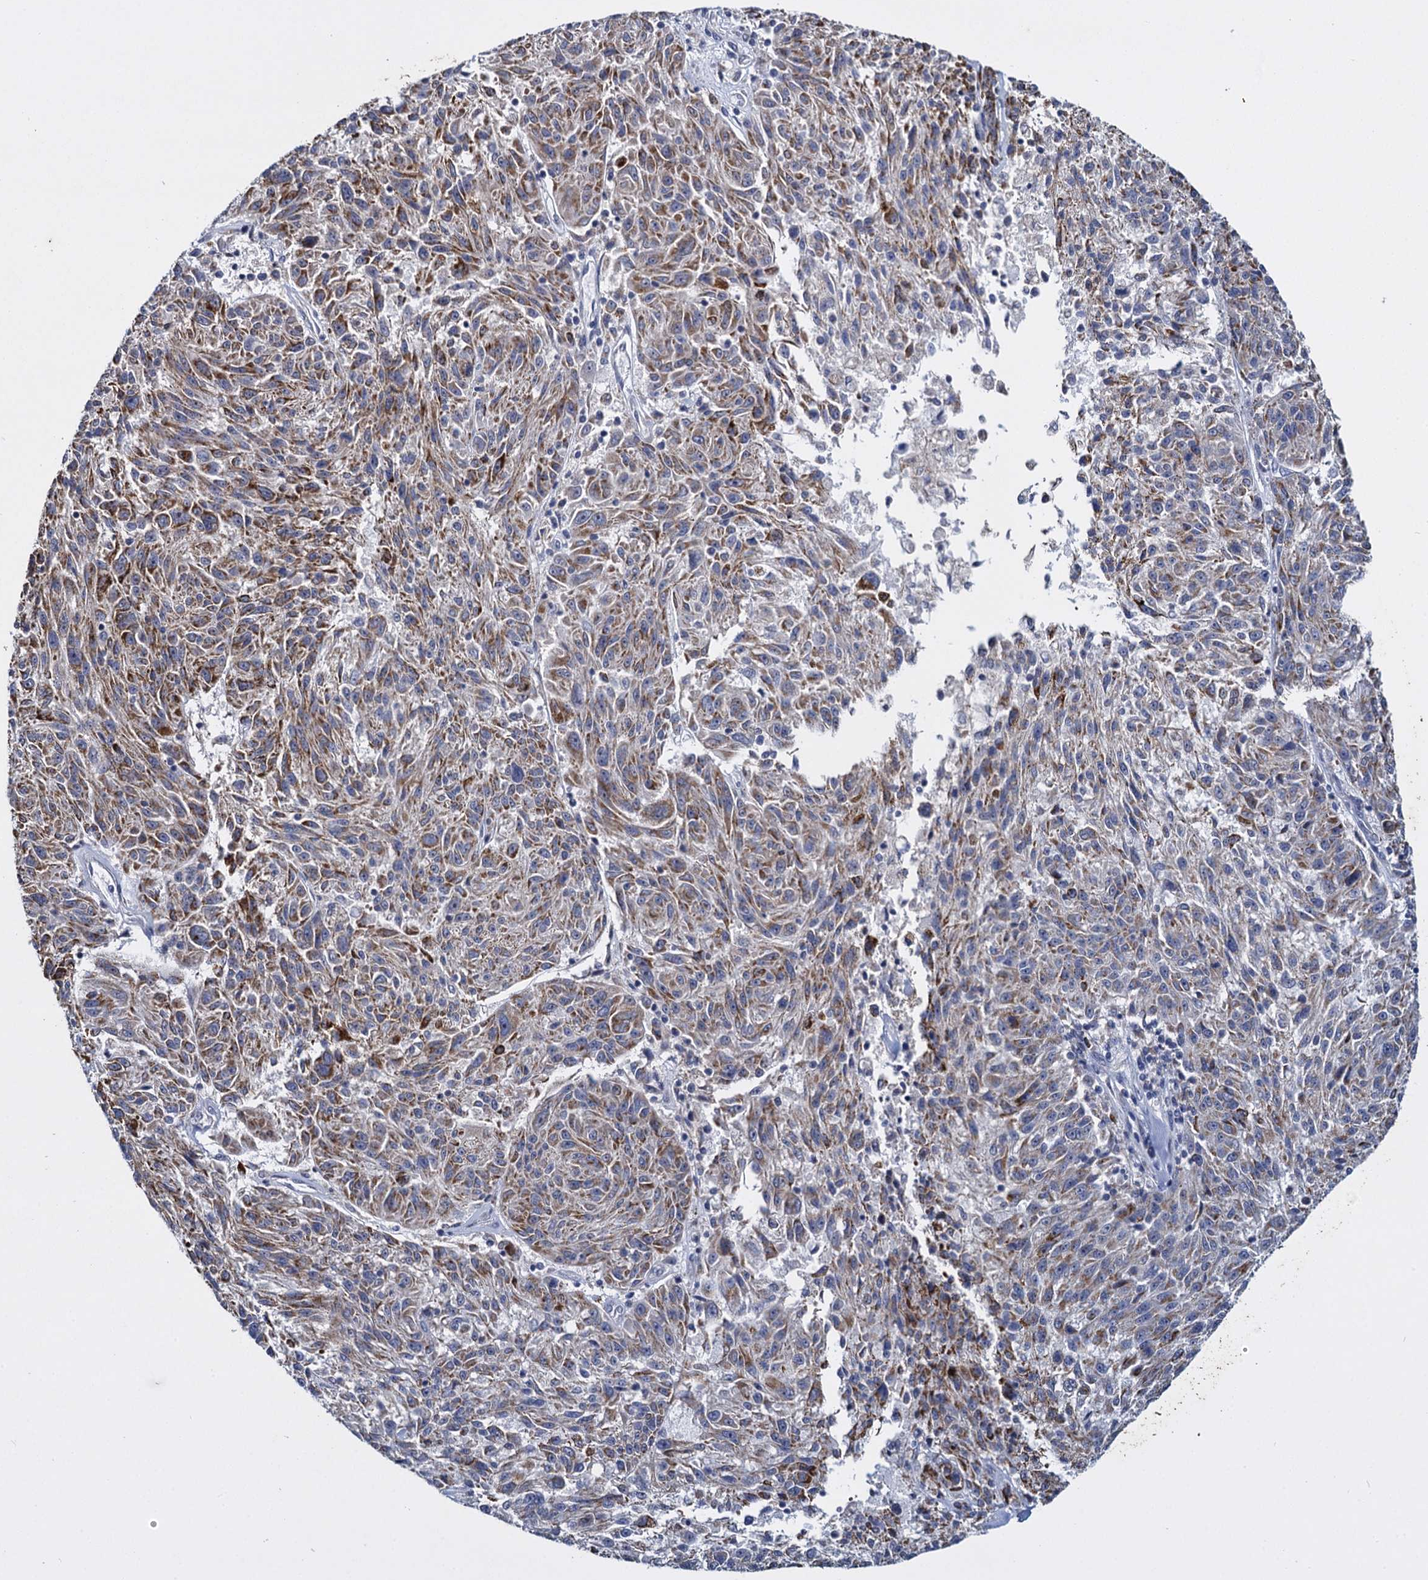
{"staining": {"intensity": "moderate", "quantity": "25%-75%", "location": "cytoplasmic/membranous"}, "tissue": "melanoma", "cell_type": "Tumor cells", "image_type": "cancer", "snomed": [{"axis": "morphology", "description": "Malignant melanoma, NOS"}, {"axis": "topography", "description": "Skin"}], "caption": "This is a histology image of immunohistochemistry staining of malignant melanoma, which shows moderate staining in the cytoplasmic/membranous of tumor cells.", "gene": "RPUSD4", "patient": {"sex": "male", "age": 53}}